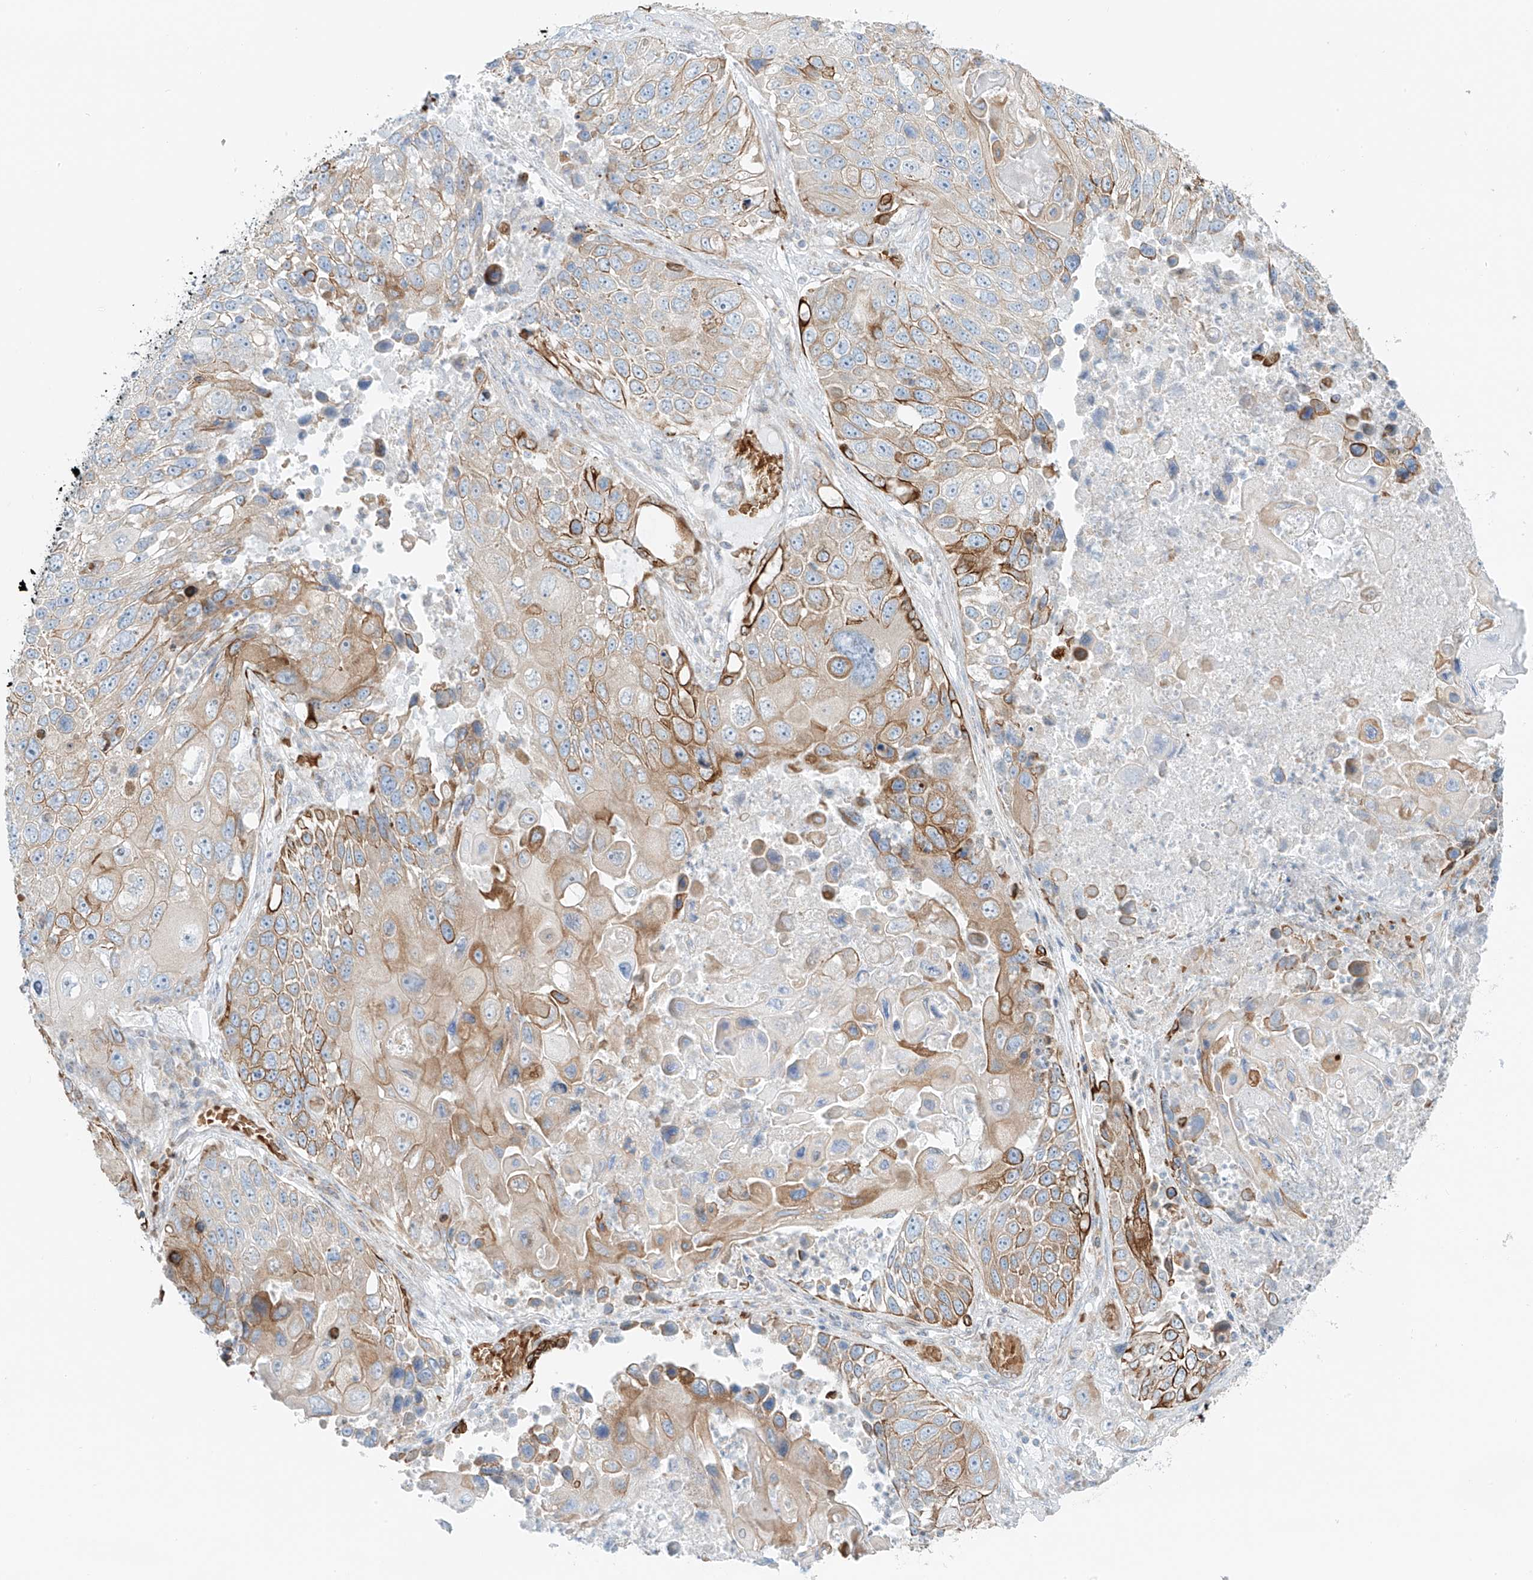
{"staining": {"intensity": "strong", "quantity": "<25%", "location": "cytoplasmic/membranous"}, "tissue": "lung cancer", "cell_type": "Tumor cells", "image_type": "cancer", "snomed": [{"axis": "morphology", "description": "Squamous cell carcinoma, NOS"}, {"axis": "topography", "description": "Lung"}], "caption": "Immunohistochemical staining of lung cancer (squamous cell carcinoma) displays strong cytoplasmic/membranous protein staining in about <25% of tumor cells.", "gene": "EIPR1", "patient": {"sex": "male", "age": 61}}